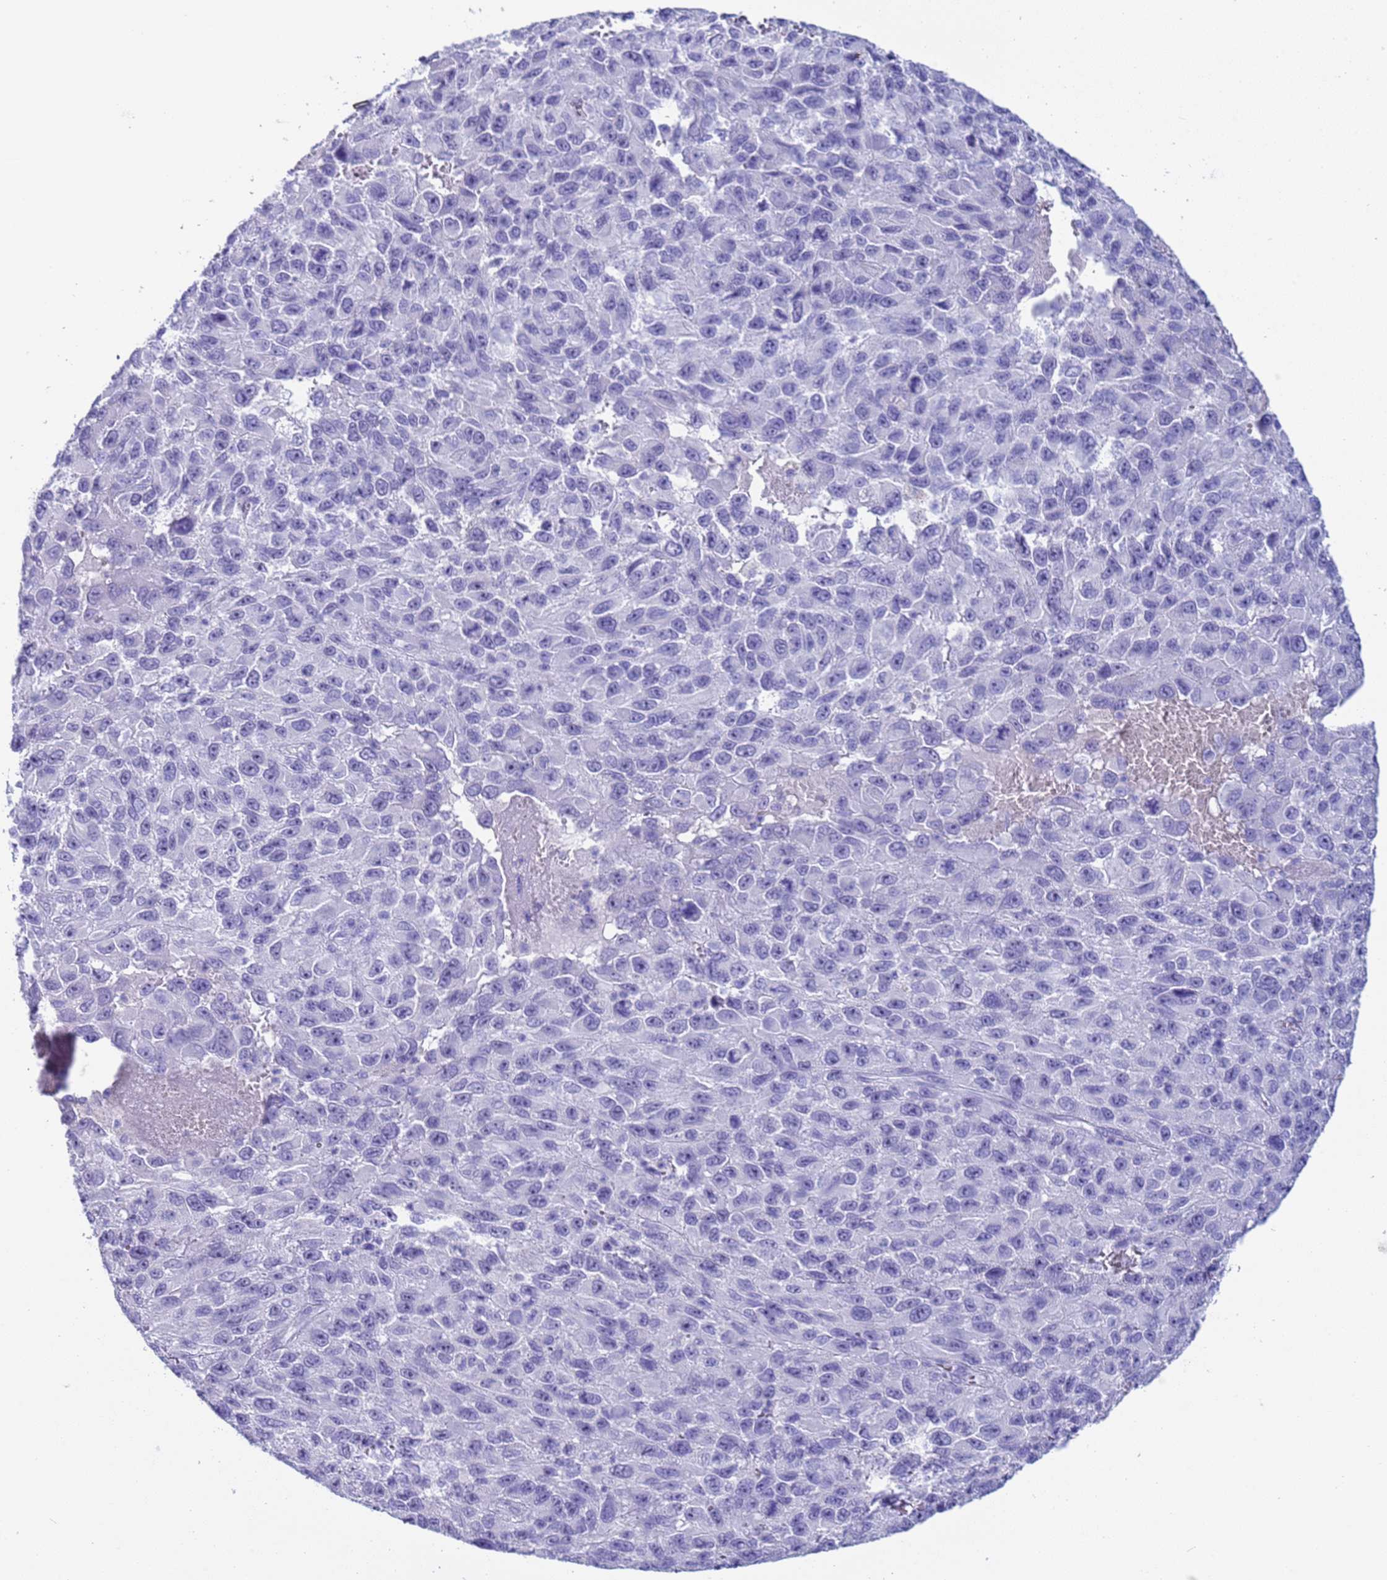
{"staining": {"intensity": "negative", "quantity": "none", "location": "none"}, "tissue": "melanoma", "cell_type": "Tumor cells", "image_type": "cancer", "snomed": [{"axis": "morphology", "description": "Normal tissue, NOS"}, {"axis": "morphology", "description": "Malignant melanoma, NOS"}, {"axis": "topography", "description": "Skin"}], "caption": "Tumor cells are negative for protein expression in human malignant melanoma.", "gene": "CKM", "patient": {"sex": "female", "age": 96}}